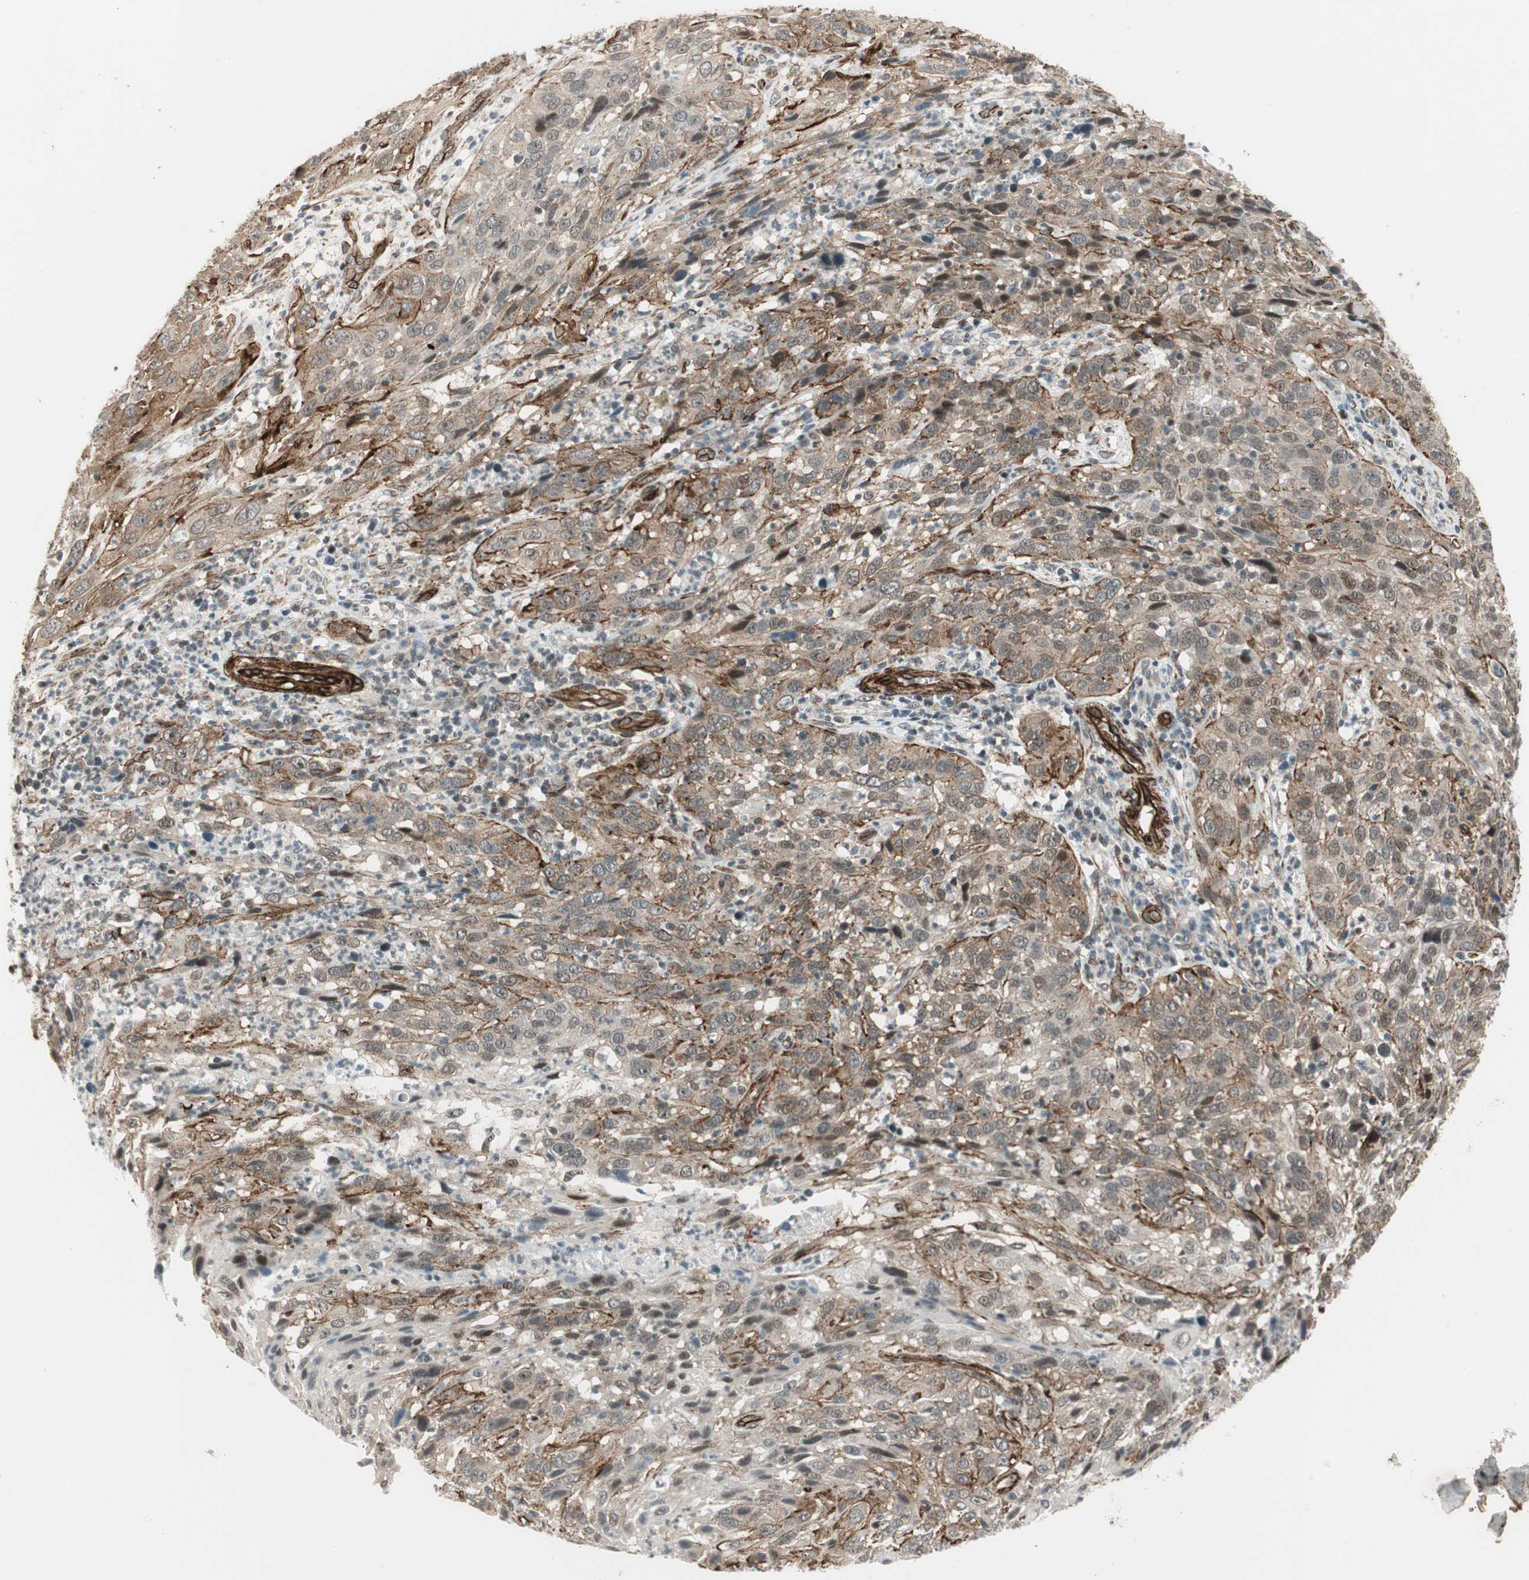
{"staining": {"intensity": "weak", "quantity": ">75%", "location": "cytoplasmic/membranous"}, "tissue": "cervical cancer", "cell_type": "Tumor cells", "image_type": "cancer", "snomed": [{"axis": "morphology", "description": "Squamous cell carcinoma, NOS"}, {"axis": "topography", "description": "Cervix"}], "caption": "This is an image of IHC staining of squamous cell carcinoma (cervical), which shows weak staining in the cytoplasmic/membranous of tumor cells.", "gene": "CDK19", "patient": {"sex": "female", "age": 32}}